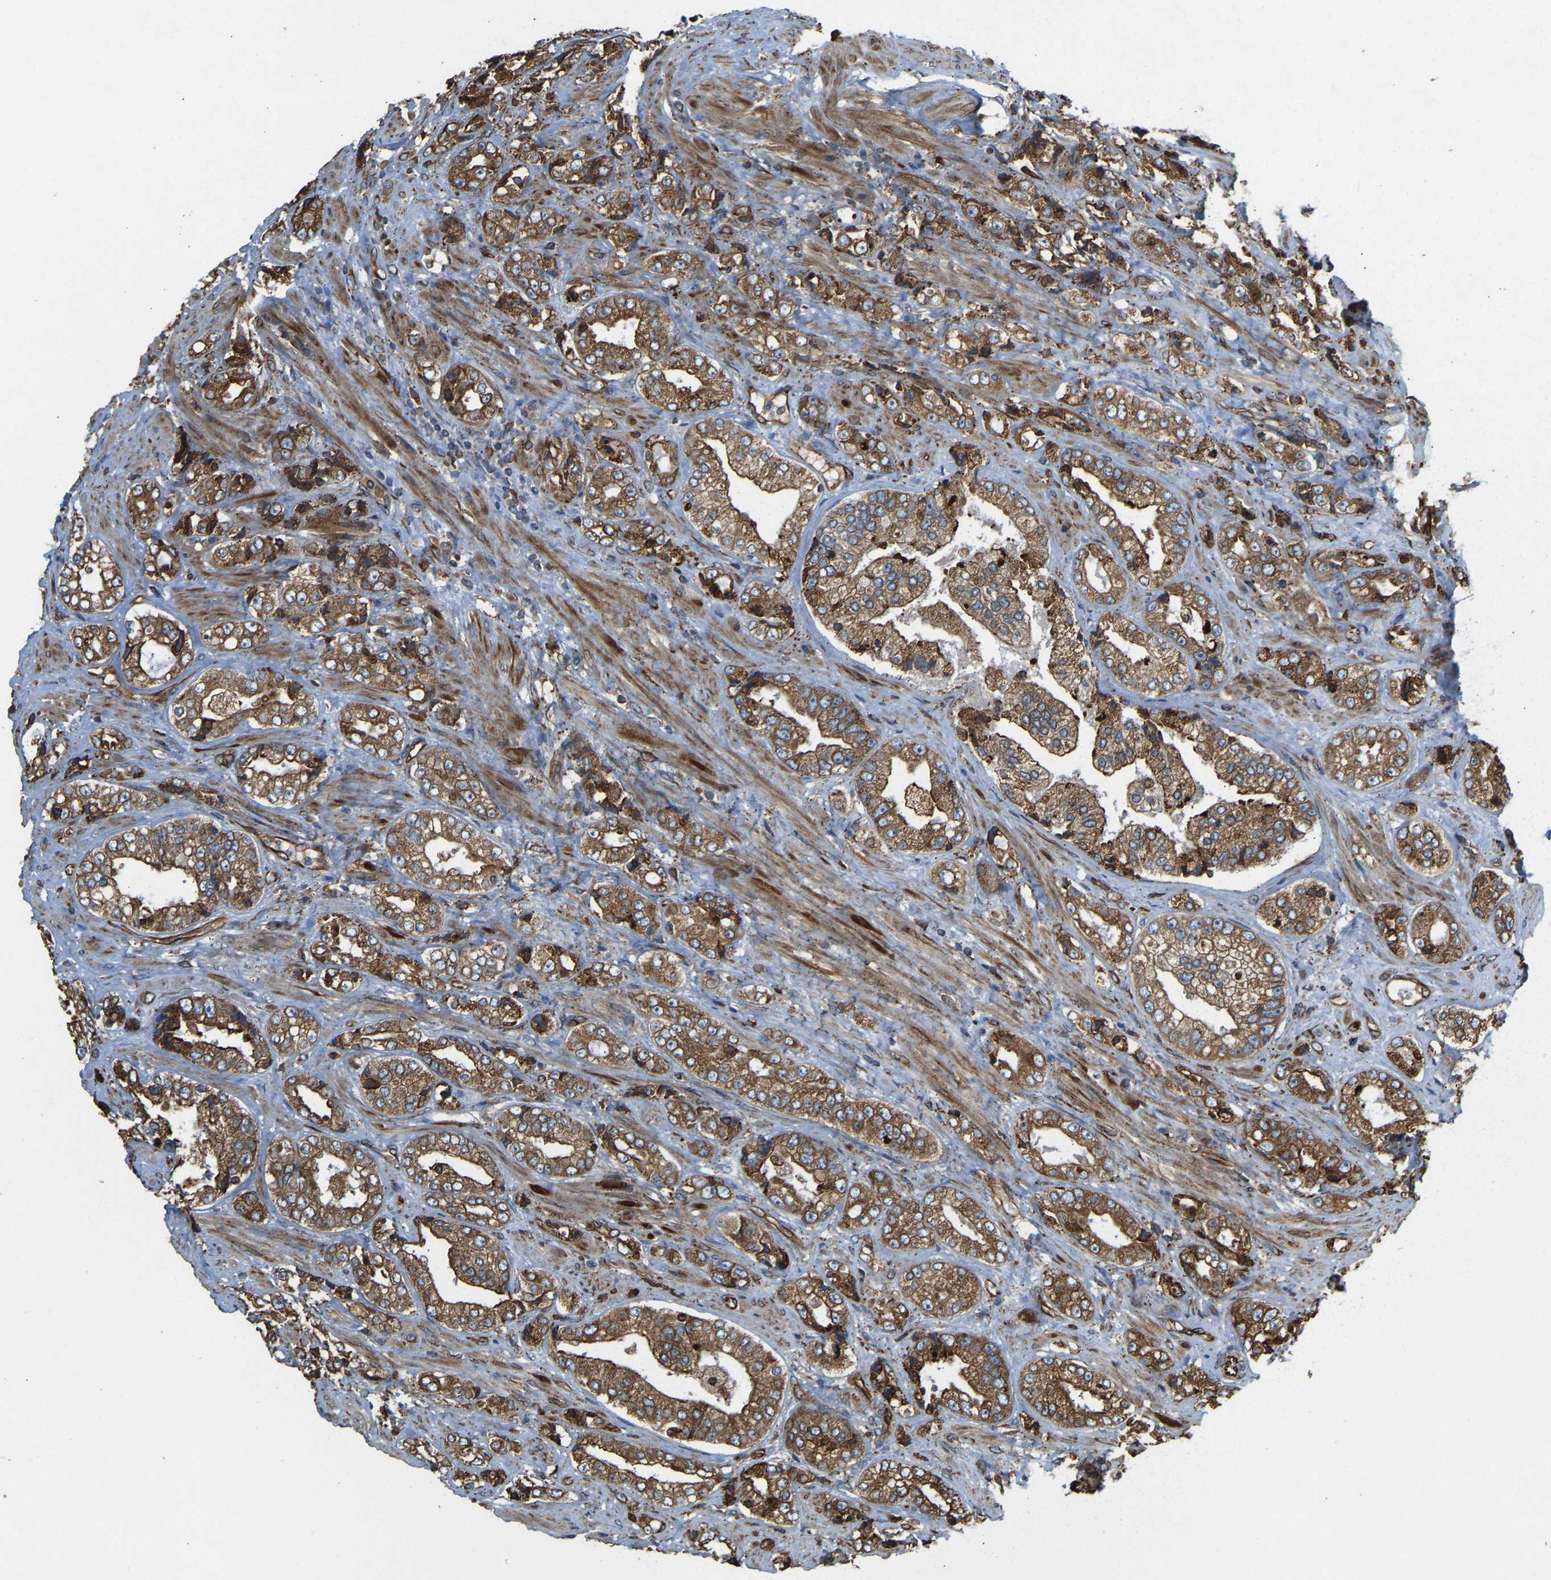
{"staining": {"intensity": "moderate", "quantity": ">75%", "location": "cytoplasmic/membranous"}, "tissue": "prostate cancer", "cell_type": "Tumor cells", "image_type": "cancer", "snomed": [{"axis": "morphology", "description": "Adenocarcinoma, High grade"}, {"axis": "topography", "description": "Prostate"}], "caption": "Brown immunohistochemical staining in human prostate cancer (high-grade adenocarcinoma) reveals moderate cytoplasmic/membranous positivity in about >75% of tumor cells. (DAB IHC with brightfield microscopy, high magnification).", "gene": "BEX3", "patient": {"sex": "male", "age": 61}}